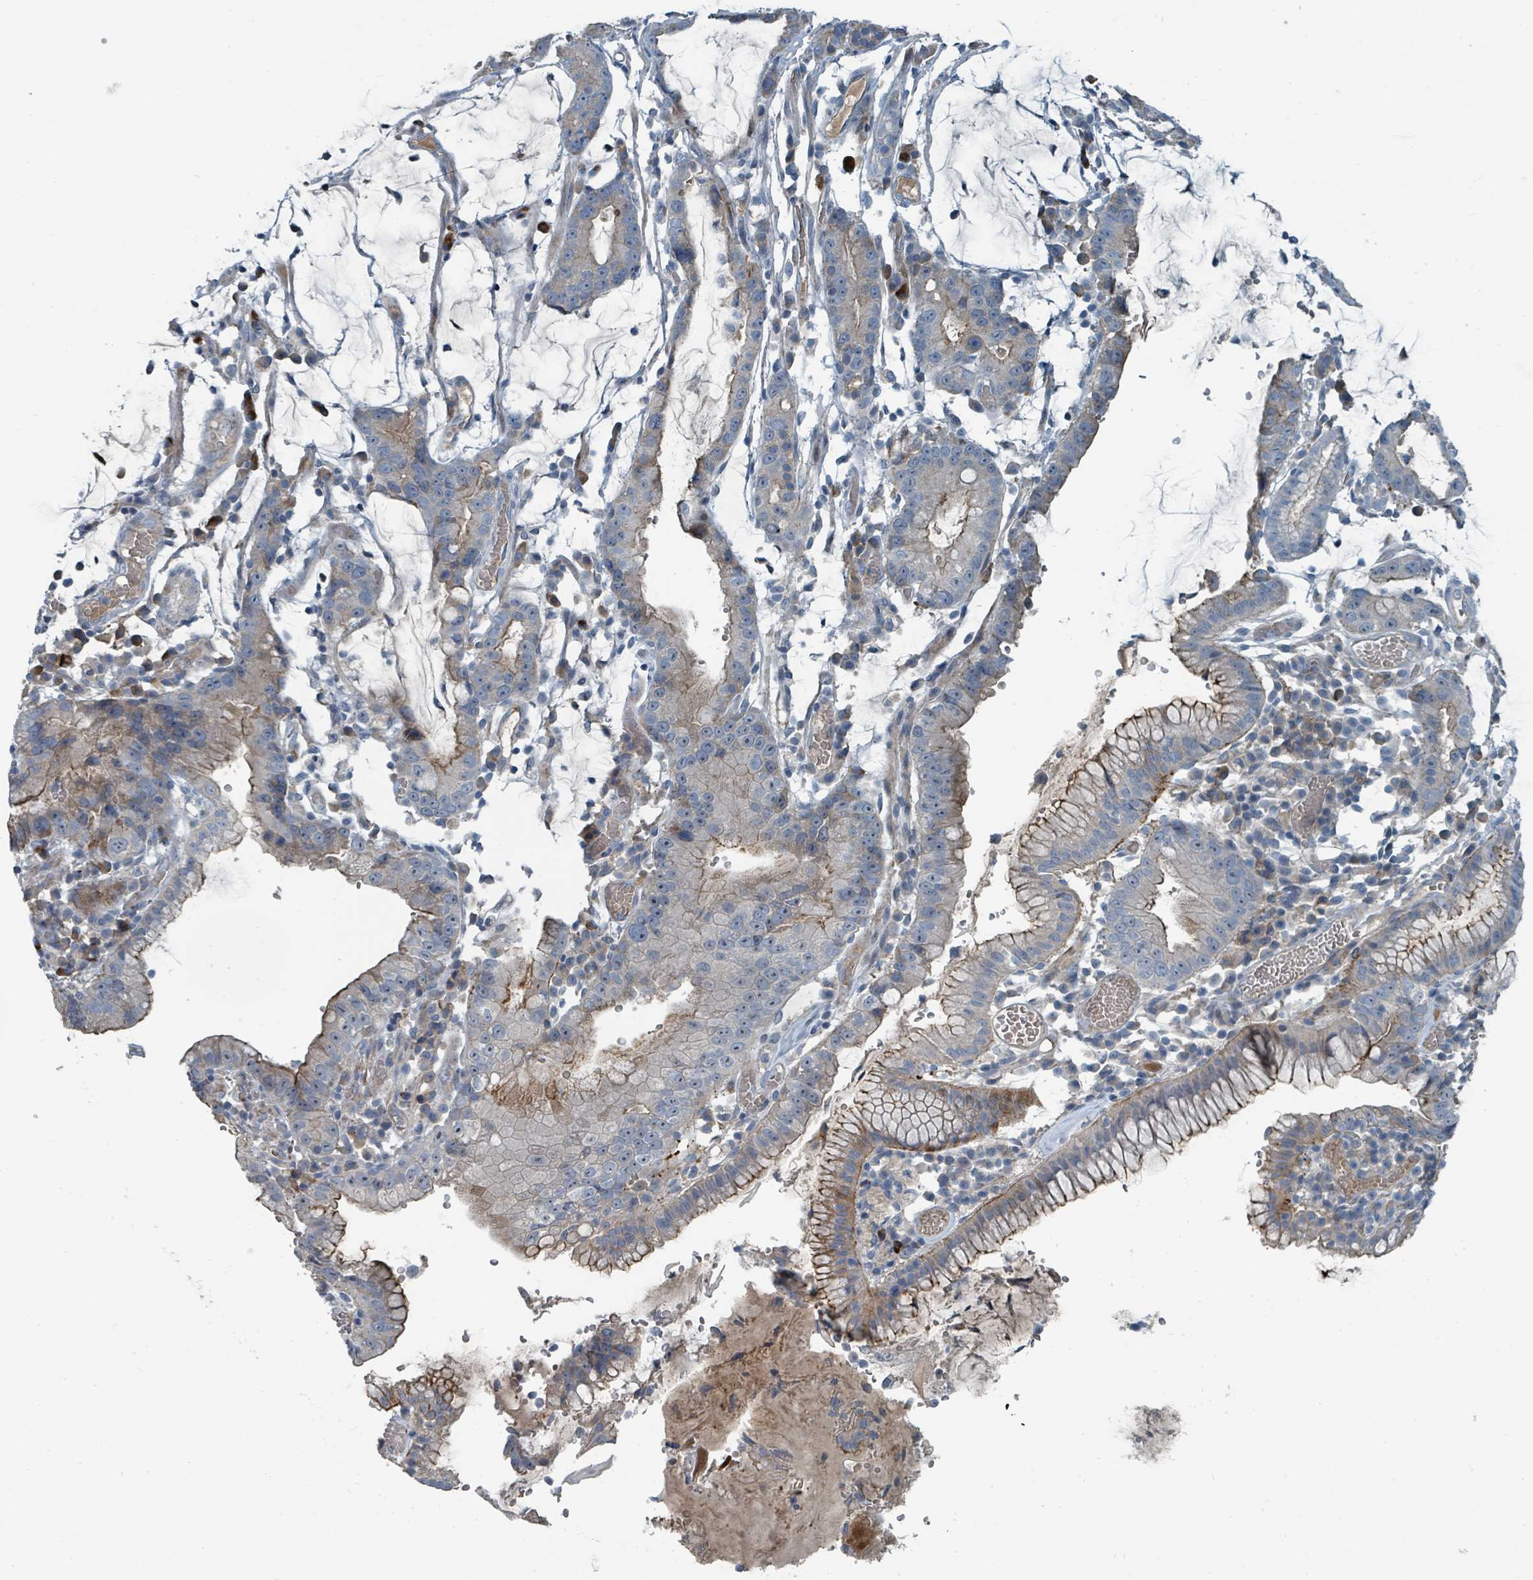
{"staining": {"intensity": "weak", "quantity": "<25%", "location": "cytoplasmic/membranous"}, "tissue": "stomach cancer", "cell_type": "Tumor cells", "image_type": "cancer", "snomed": [{"axis": "morphology", "description": "Adenocarcinoma, NOS"}, {"axis": "topography", "description": "Stomach"}], "caption": "This is a micrograph of immunohistochemistry staining of stomach cancer (adenocarcinoma), which shows no positivity in tumor cells. (DAB (3,3'-diaminobenzidine) immunohistochemistry visualized using brightfield microscopy, high magnification).", "gene": "SLC44A5", "patient": {"sex": "male", "age": 55}}